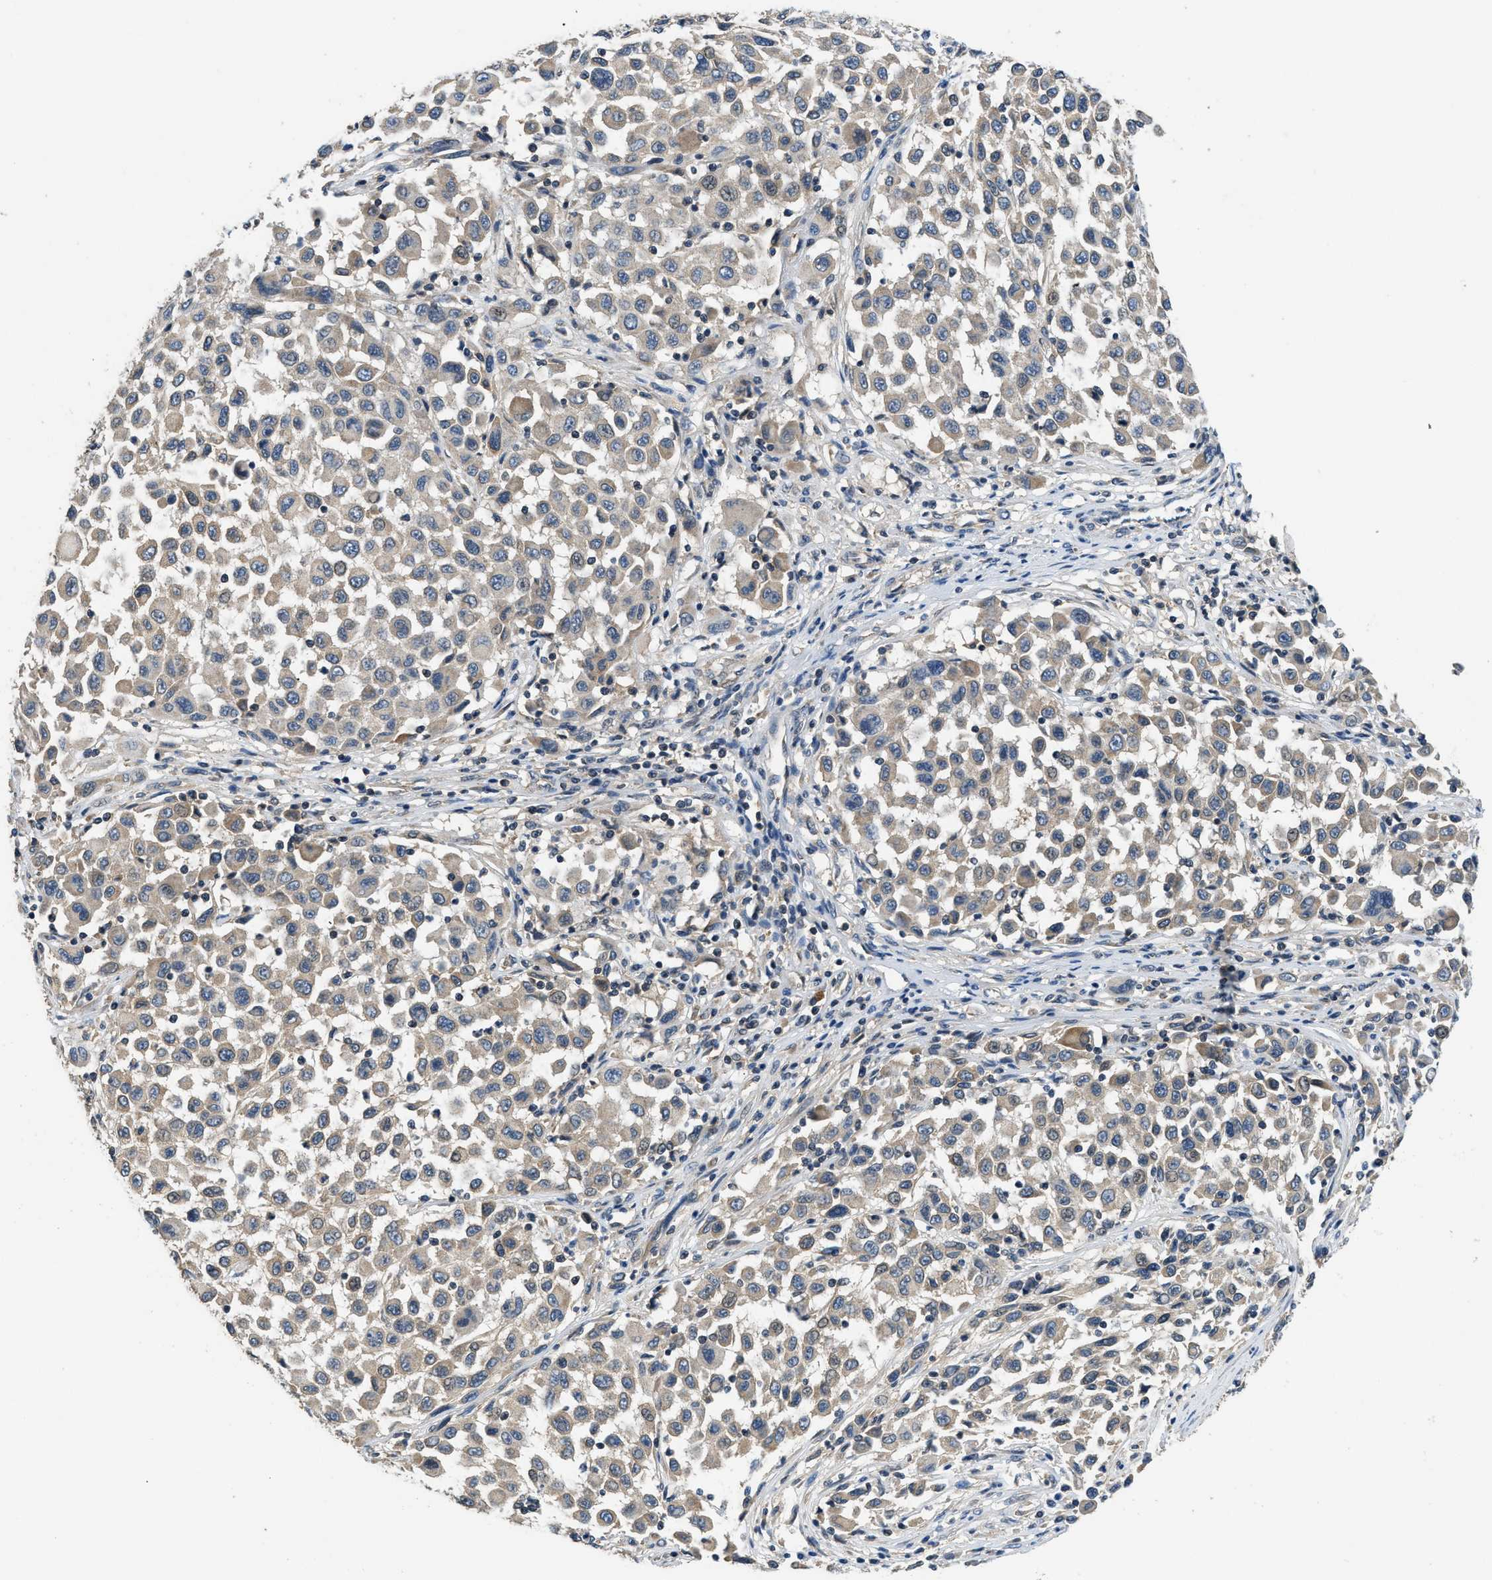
{"staining": {"intensity": "weak", "quantity": "25%-75%", "location": "cytoplasmic/membranous"}, "tissue": "melanoma", "cell_type": "Tumor cells", "image_type": "cancer", "snomed": [{"axis": "morphology", "description": "Malignant melanoma, Metastatic site"}, {"axis": "topography", "description": "Lymph node"}], "caption": "Malignant melanoma (metastatic site) stained with DAB immunohistochemistry (IHC) reveals low levels of weak cytoplasmic/membranous staining in approximately 25%-75% of tumor cells. Using DAB (3,3'-diaminobenzidine) (brown) and hematoxylin (blue) stains, captured at high magnification using brightfield microscopy.", "gene": "SSH2", "patient": {"sex": "male", "age": 61}}